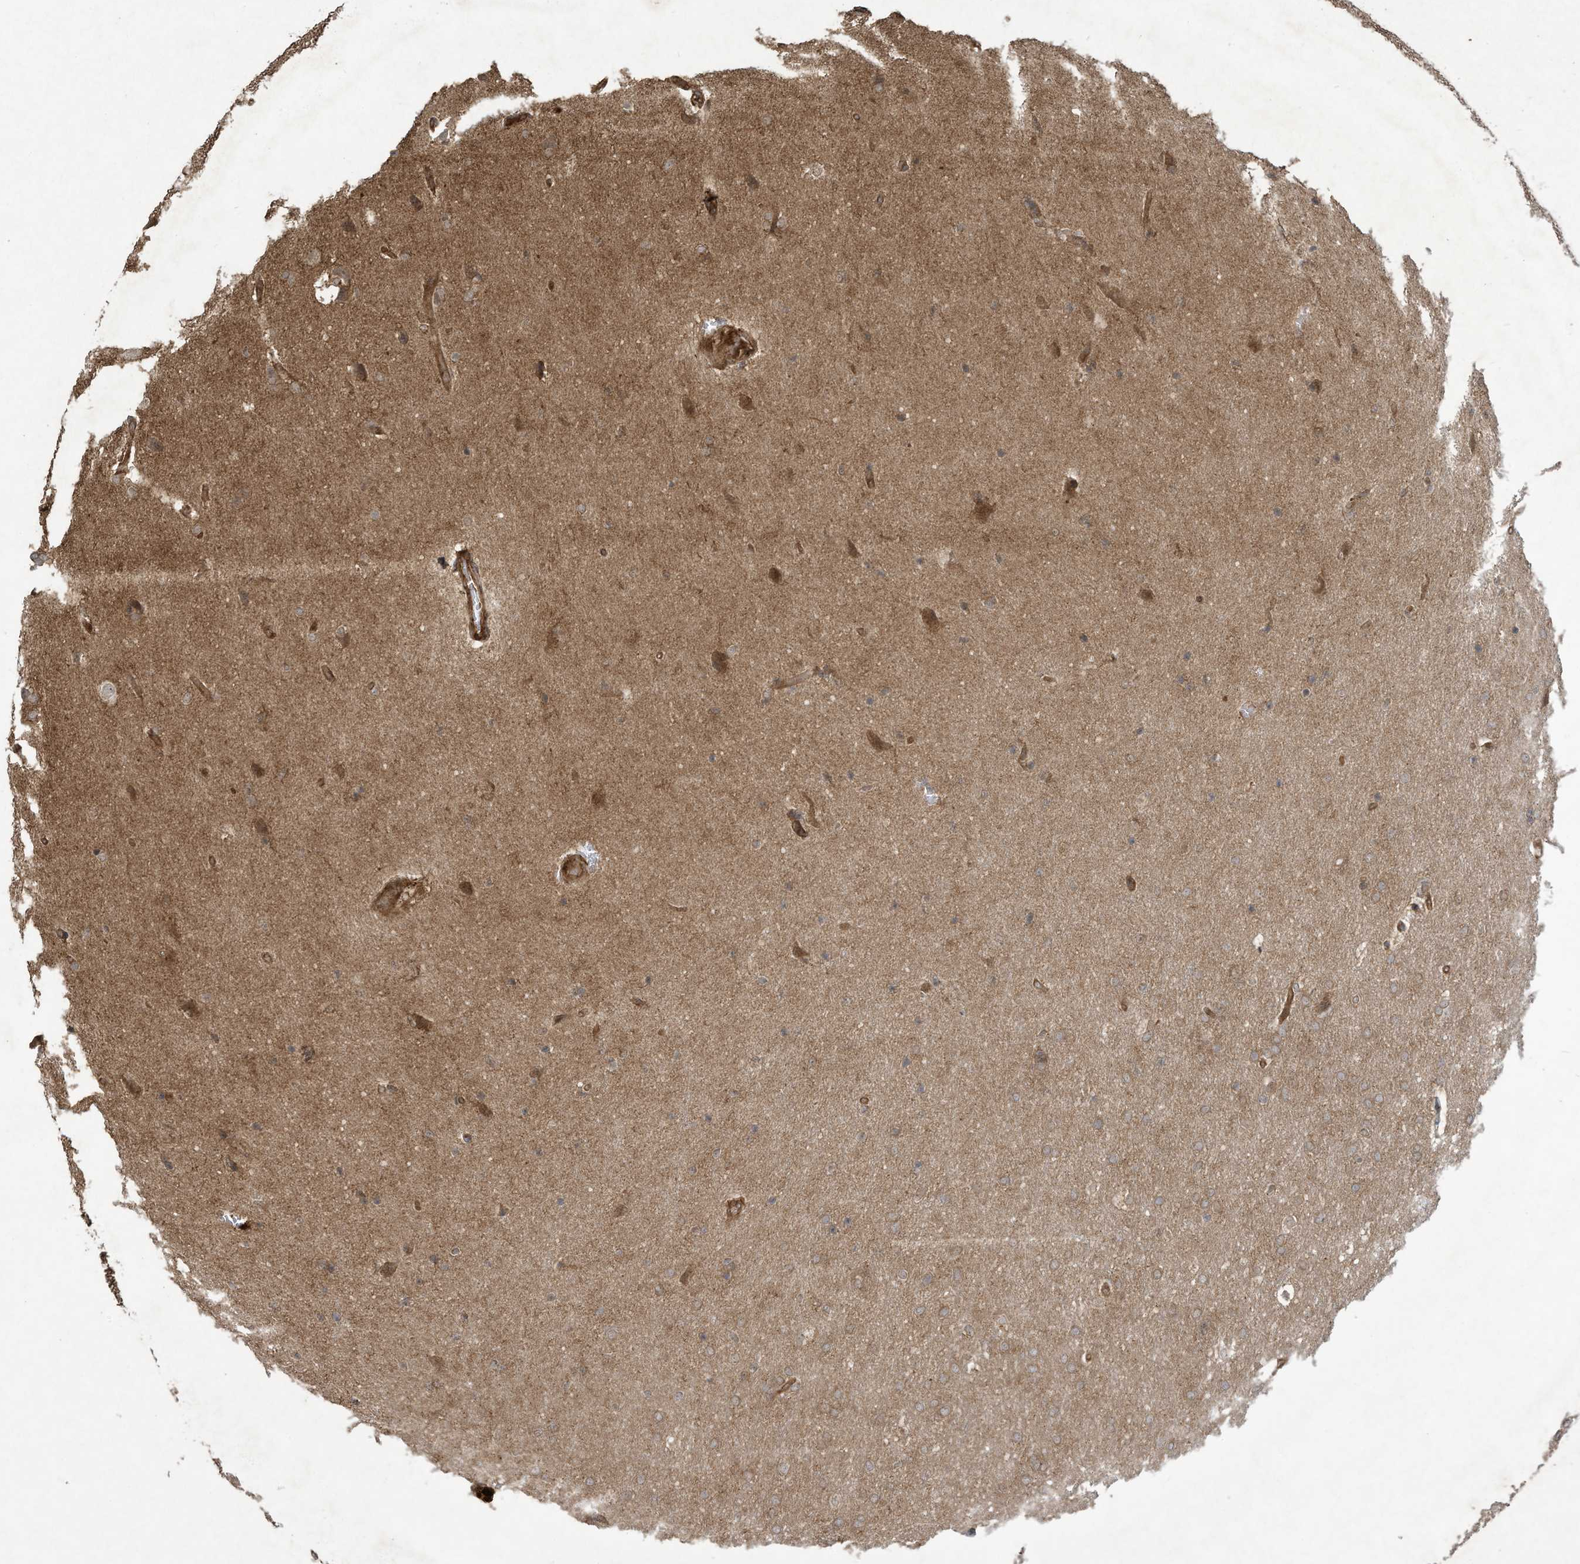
{"staining": {"intensity": "moderate", "quantity": ">75%", "location": "cytoplasmic/membranous"}, "tissue": "glioma", "cell_type": "Tumor cells", "image_type": "cancer", "snomed": [{"axis": "morphology", "description": "Glioma, malignant, Low grade"}, {"axis": "topography", "description": "Brain"}], "caption": "Tumor cells exhibit medium levels of moderate cytoplasmic/membranous expression in about >75% of cells in human malignant glioma (low-grade). The staining was performed using DAB (3,3'-diaminobenzidine), with brown indicating positive protein expression. Nuclei are stained blue with hematoxylin.", "gene": "DDIT4", "patient": {"sex": "female", "age": 37}}